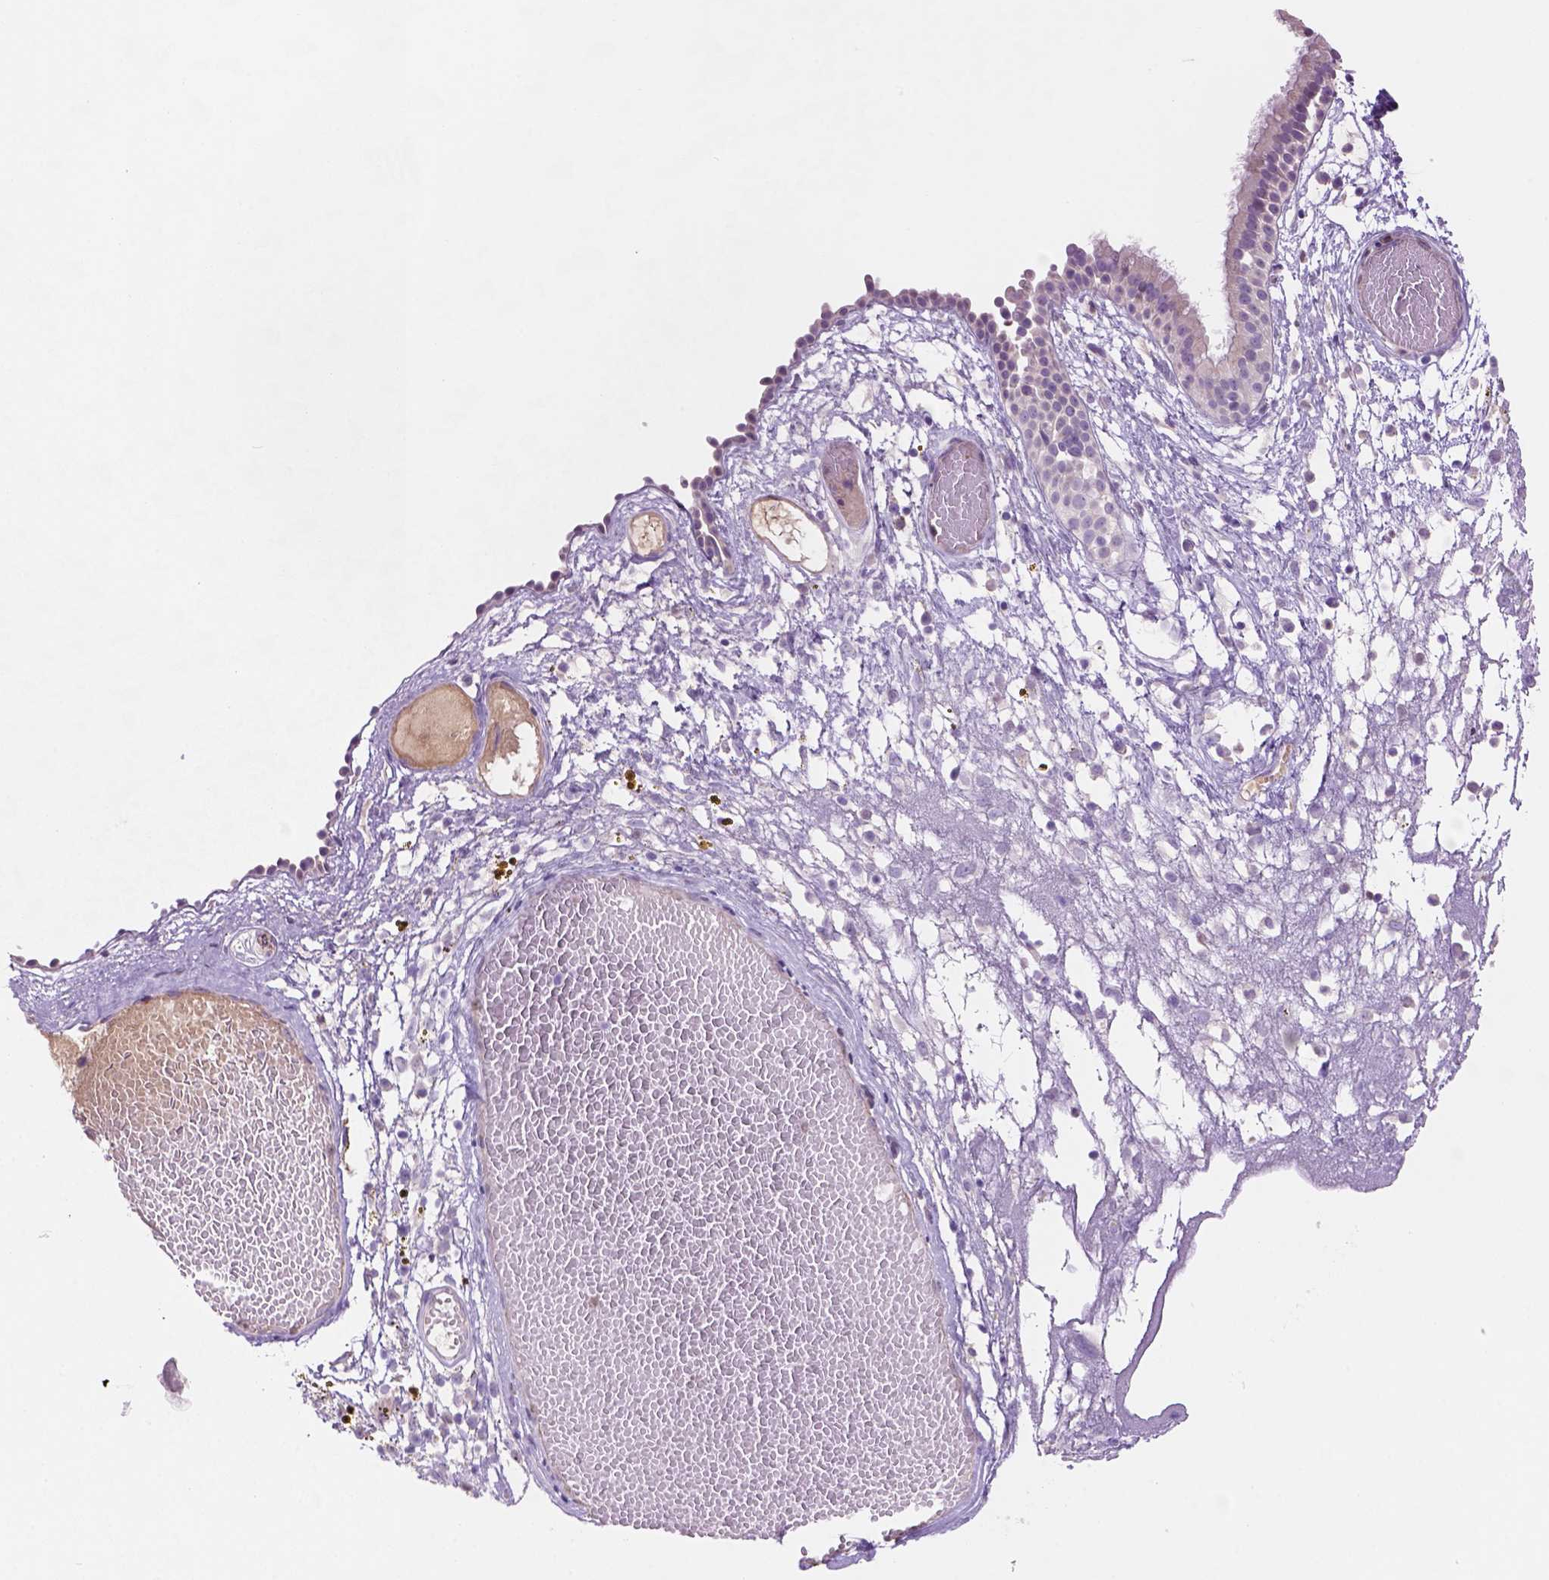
{"staining": {"intensity": "negative", "quantity": "none", "location": "none"}, "tissue": "nasopharynx", "cell_type": "Respiratory epithelial cells", "image_type": "normal", "snomed": [{"axis": "morphology", "description": "Normal tissue, NOS"}, {"axis": "topography", "description": "Nasopharynx"}], "caption": "Respiratory epithelial cells are negative for protein expression in benign human nasopharynx. (IHC, brightfield microscopy, high magnification).", "gene": "CD84", "patient": {"sex": "male", "age": 24}}